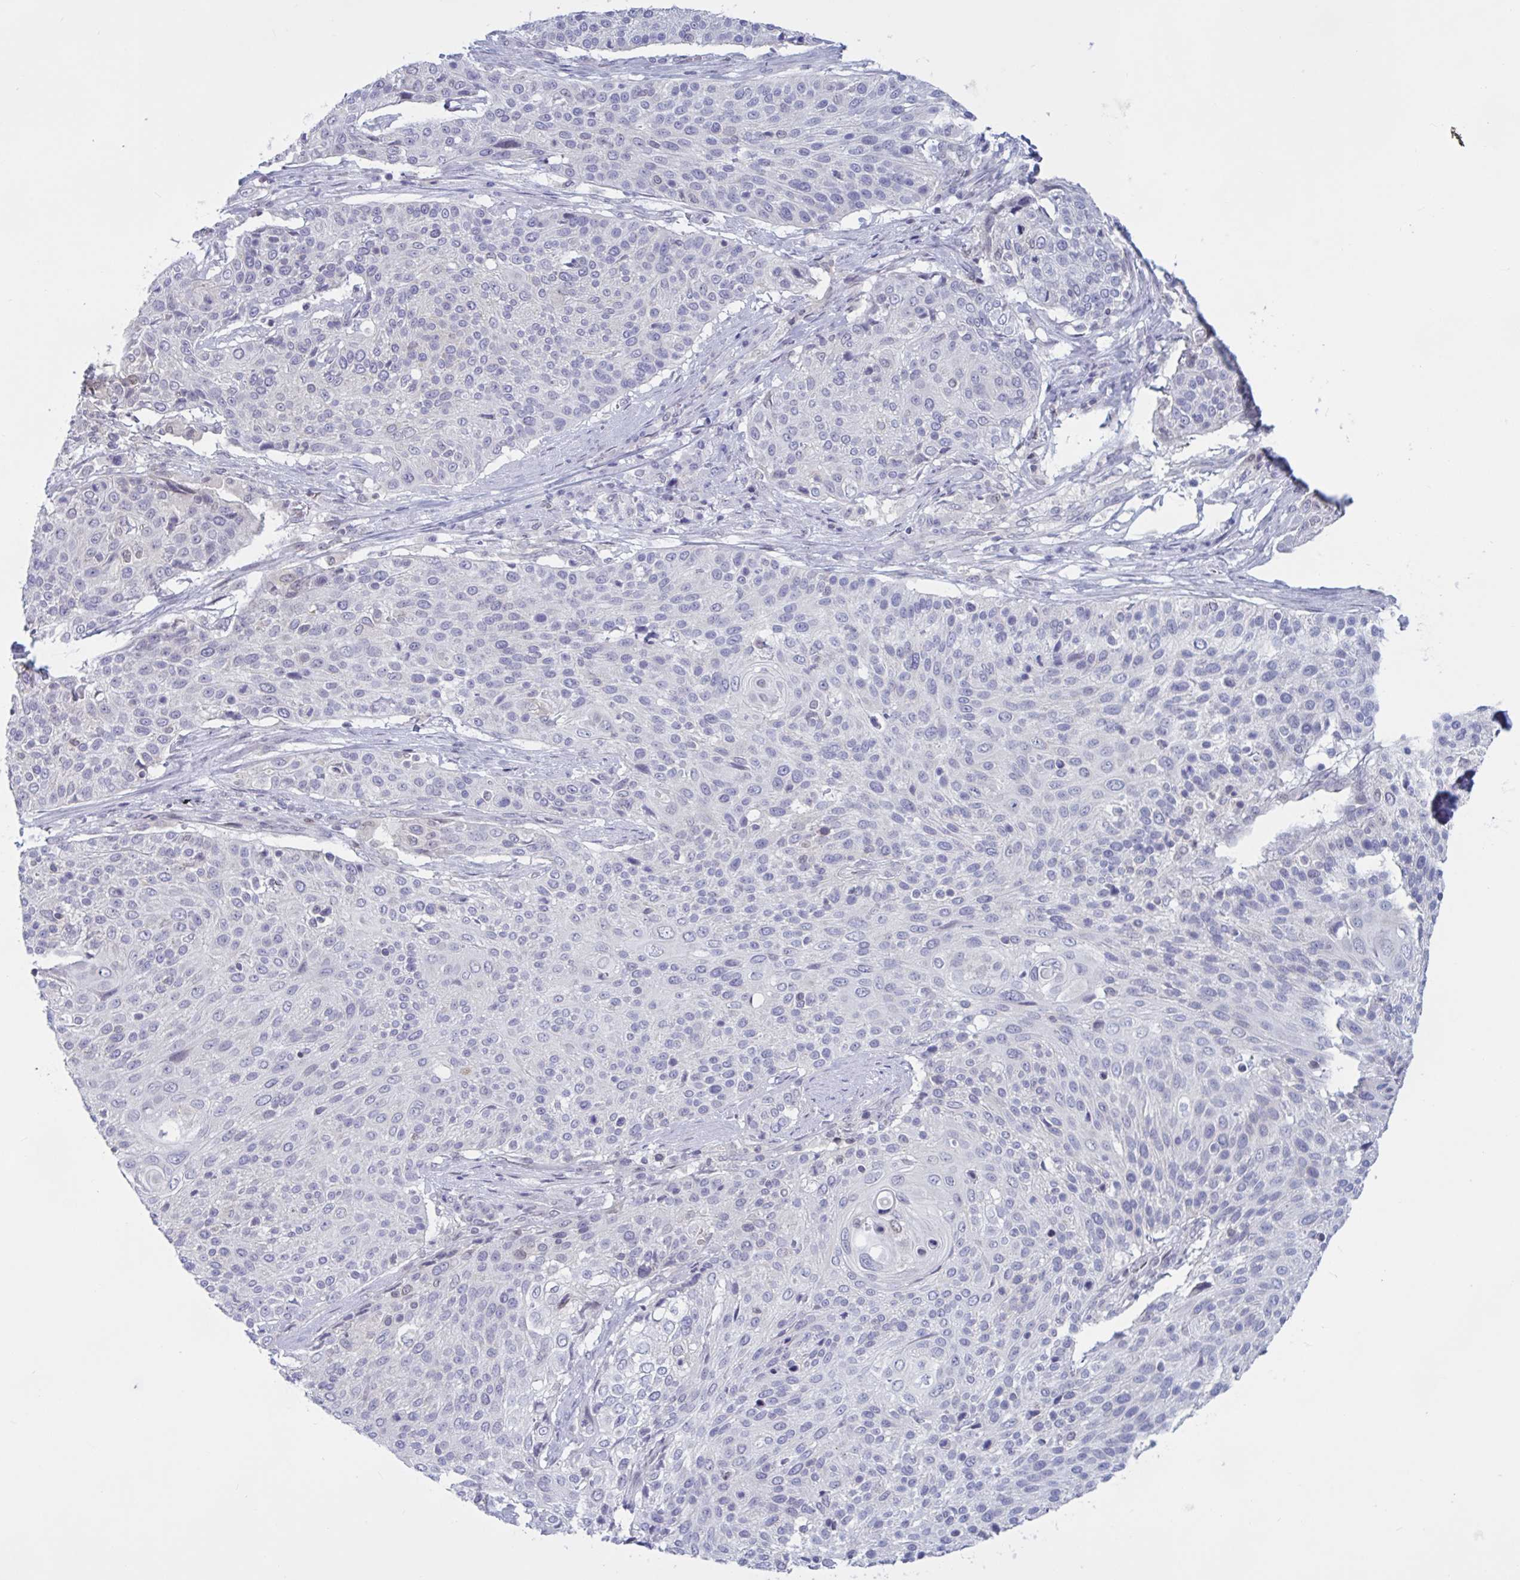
{"staining": {"intensity": "negative", "quantity": "none", "location": "none"}, "tissue": "cervical cancer", "cell_type": "Tumor cells", "image_type": "cancer", "snomed": [{"axis": "morphology", "description": "Squamous cell carcinoma, NOS"}, {"axis": "topography", "description": "Cervix"}], "caption": "Protein analysis of cervical cancer (squamous cell carcinoma) shows no significant positivity in tumor cells. The staining is performed using DAB (3,3'-diaminobenzidine) brown chromogen with nuclei counter-stained in using hematoxylin.", "gene": "TANK", "patient": {"sex": "female", "age": 31}}